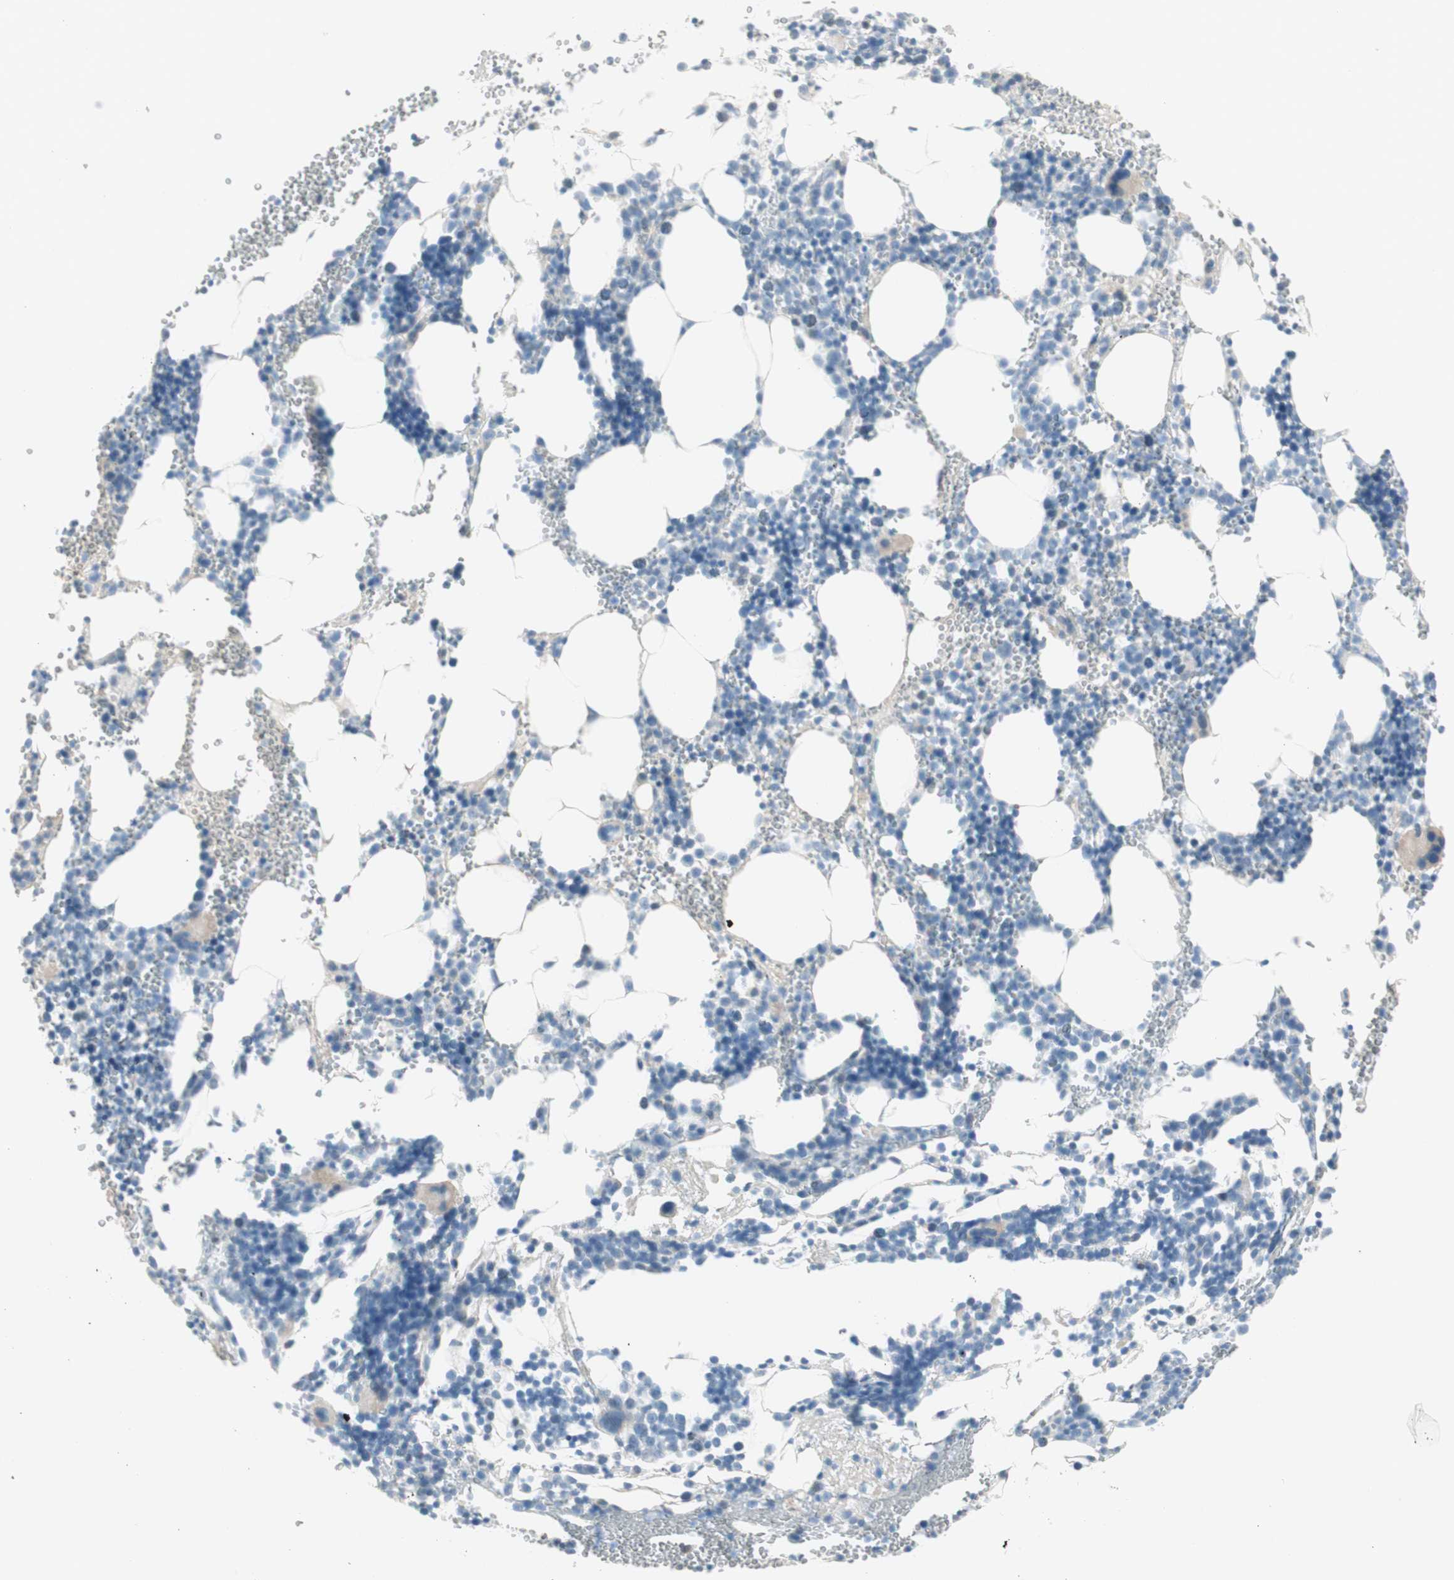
{"staining": {"intensity": "negative", "quantity": "none", "location": "none"}, "tissue": "bone marrow", "cell_type": "Hematopoietic cells", "image_type": "normal", "snomed": [{"axis": "morphology", "description": "Normal tissue, NOS"}, {"axis": "morphology", "description": "Inflammation, NOS"}, {"axis": "topography", "description": "Bone marrow"}], "caption": "IHC histopathology image of unremarkable bone marrow stained for a protein (brown), which demonstrates no staining in hematopoietic cells.", "gene": "CDHR5", "patient": {"sex": "male", "age": 42}}